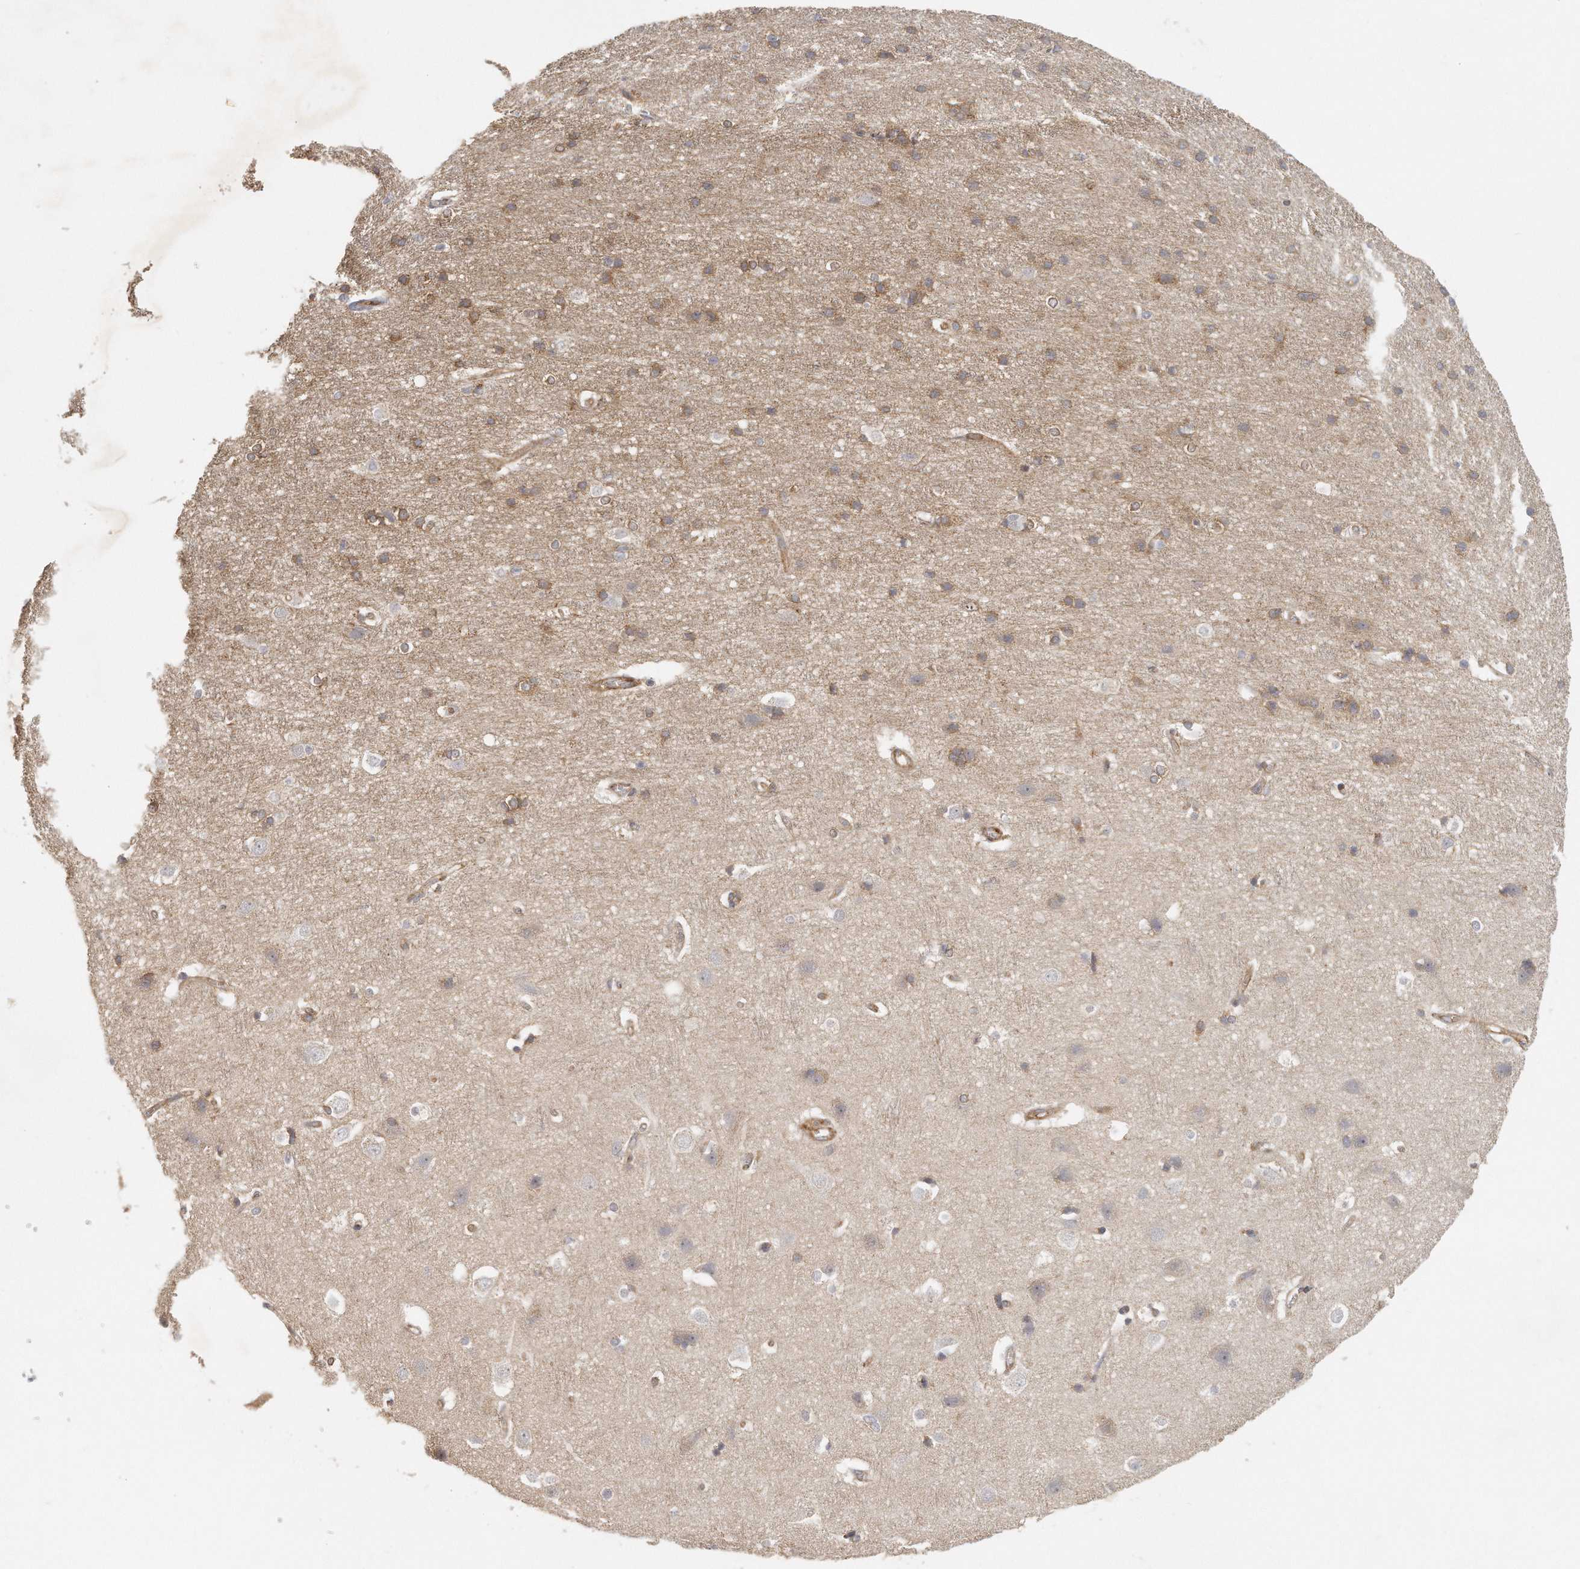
{"staining": {"intensity": "moderate", "quantity": ">75%", "location": "cytoplasmic/membranous"}, "tissue": "cerebral cortex", "cell_type": "Endothelial cells", "image_type": "normal", "snomed": [{"axis": "morphology", "description": "Normal tissue, NOS"}, {"axis": "topography", "description": "Cerebral cortex"}], "caption": "Normal cerebral cortex displays moderate cytoplasmic/membranous positivity in approximately >75% of endothelial cells, visualized by immunohistochemistry.", "gene": "MTERF4", "patient": {"sex": "male", "age": 54}}